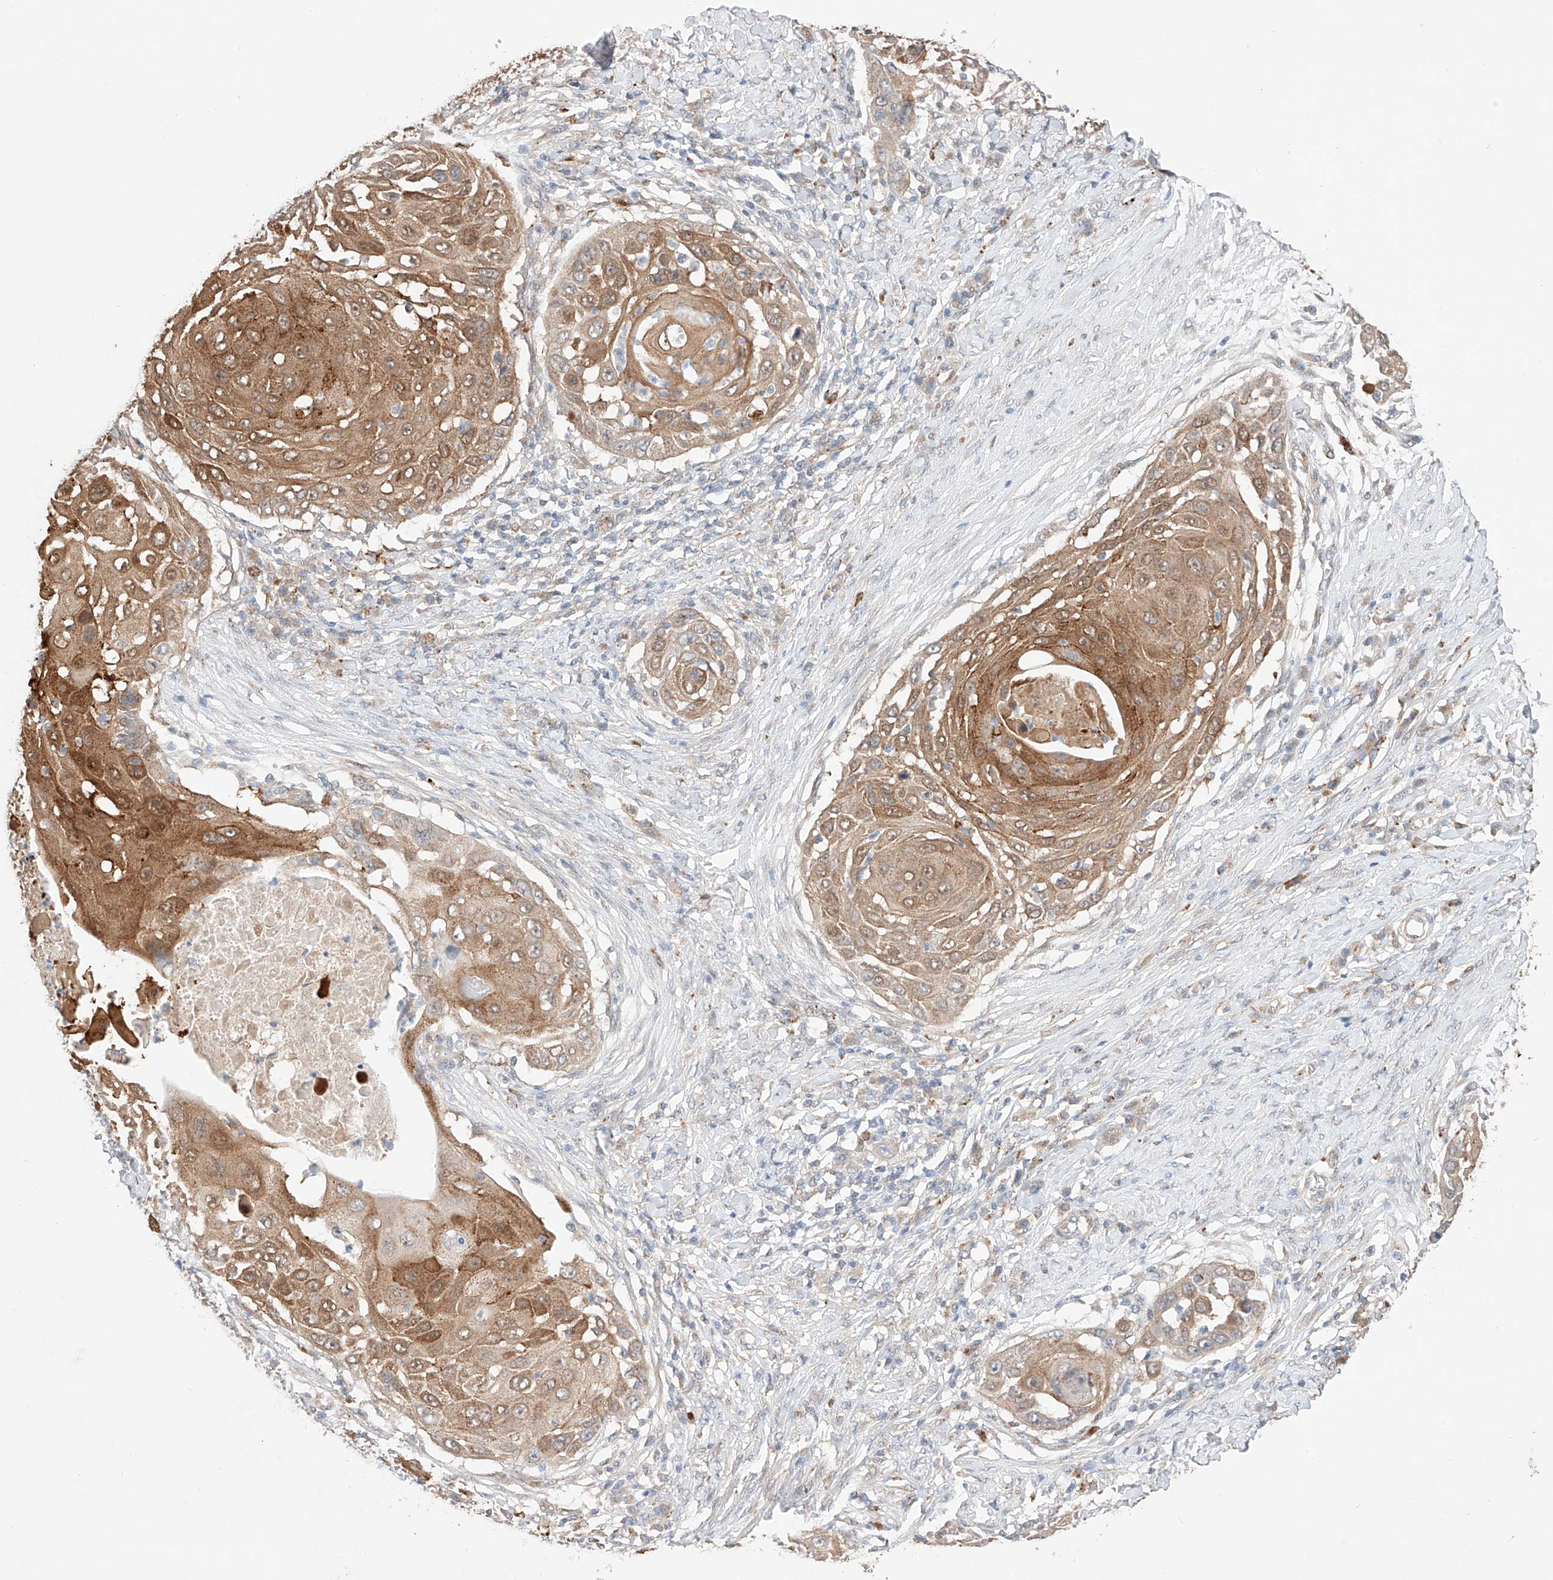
{"staining": {"intensity": "moderate", "quantity": ">75%", "location": "cytoplasmic/membranous"}, "tissue": "skin cancer", "cell_type": "Tumor cells", "image_type": "cancer", "snomed": [{"axis": "morphology", "description": "Squamous cell carcinoma, NOS"}, {"axis": "topography", "description": "Skin"}], "caption": "Brown immunohistochemical staining in human skin squamous cell carcinoma demonstrates moderate cytoplasmic/membranous expression in about >75% of tumor cells.", "gene": "GCNT1", "patient": {"sex": "female", "age": 44}}